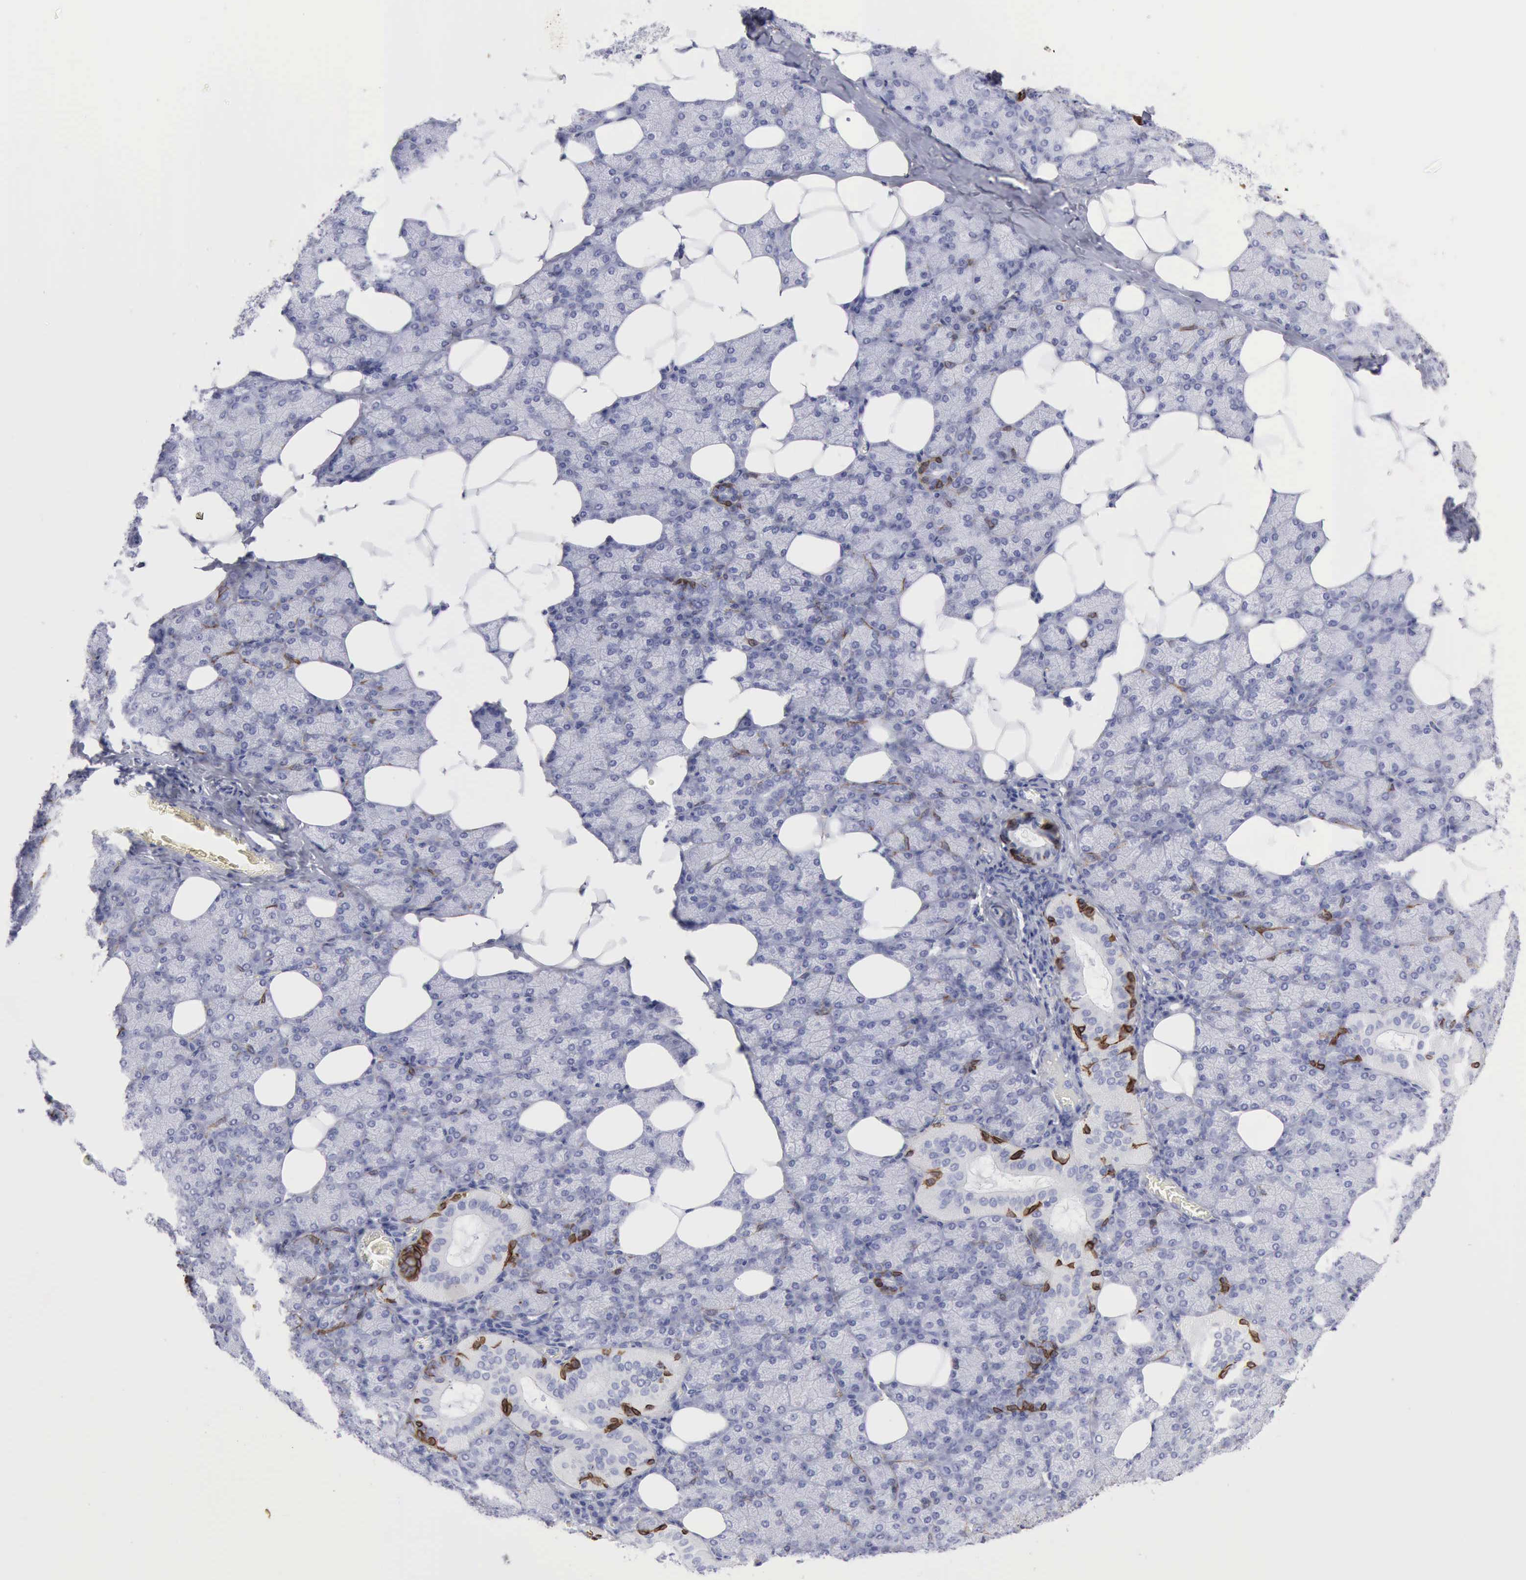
{"staining": {"intensity": "strong", "quantity": "<25%", "location": "cytoplasmic/membranous"}, "tissue": "salivary gland", "cell_type": "Glandular cells", "image_type": "normal", "snomed": [{"axis": "morphology", "description": "Normal tissue, NOS"}, {"axis": "topography", "description": "Lymph node"}, {"axis": "topography", "description": "Salivary gland"}], "caption": "Benign salivary gland shows strong cytoplasmic/membranous positivity in about <25% of glandular cells, visualized by immunohistochemistry.", "gene": "KRT5", "patient": {"sex": "male", "age": 8}}